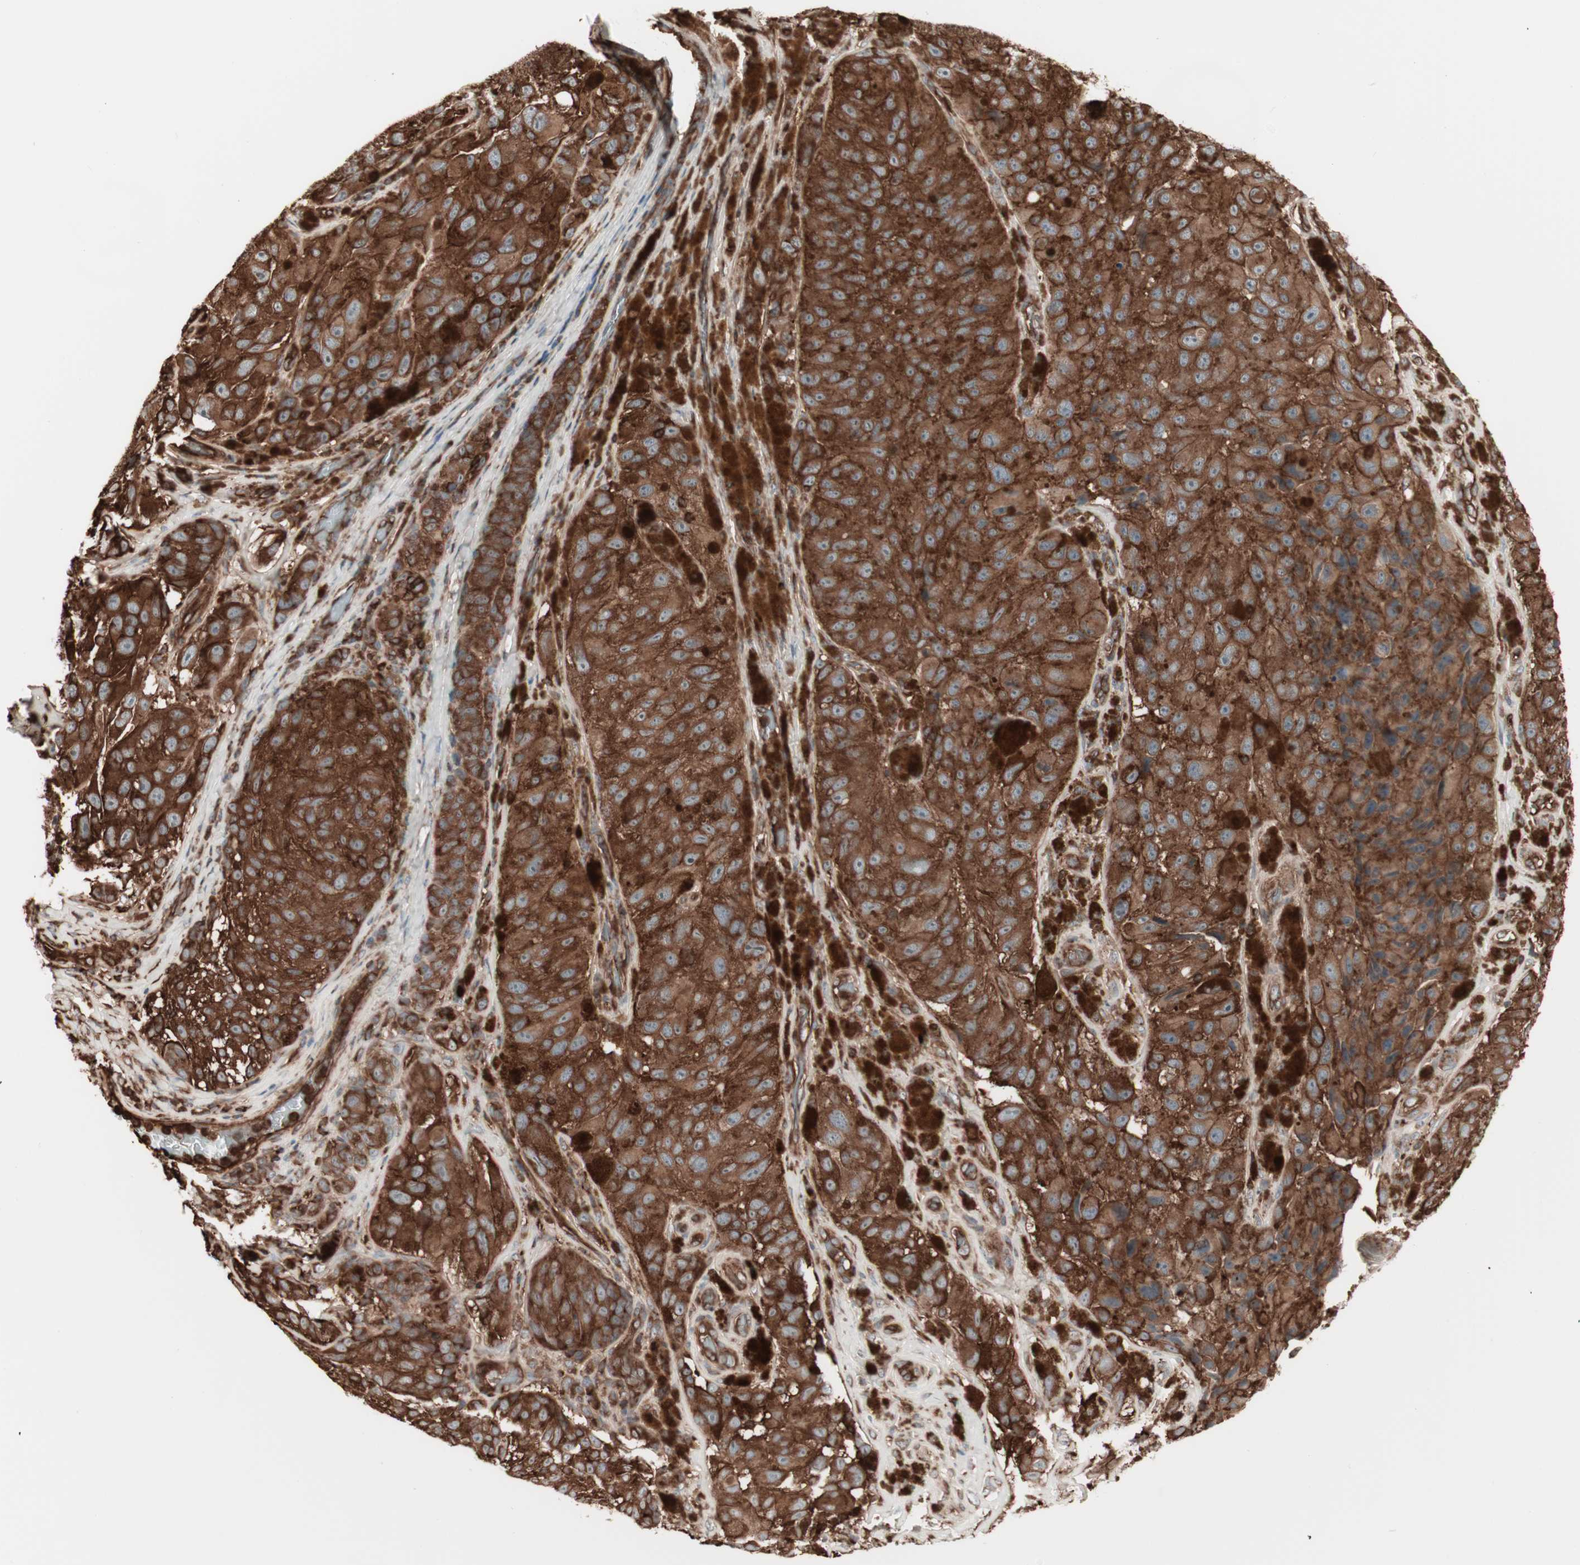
{"staining": {"intensity": "strong", "quantity": ">75%", "location": "cytoplasmic/membranous"}, "tissue": "melanoma", "cell_type": "Tumor cells", "image_type": "cancer", "snomed": [{"axis": "morphology", "description": "Malignant melanoma, NOS"}, {"axis": "topography", "description": "Skin"}], "caption": "Immunohistochemistry (IHC) of malignant melanoma demonstrates high levels of strong cytoplasmic/membranous positivity in approximately >75% of tumor cells. (IHC, brightfield microscopy, high magnification).", "gene": "TCP11L1", "patient": {"sex": "female", "age": 73}}